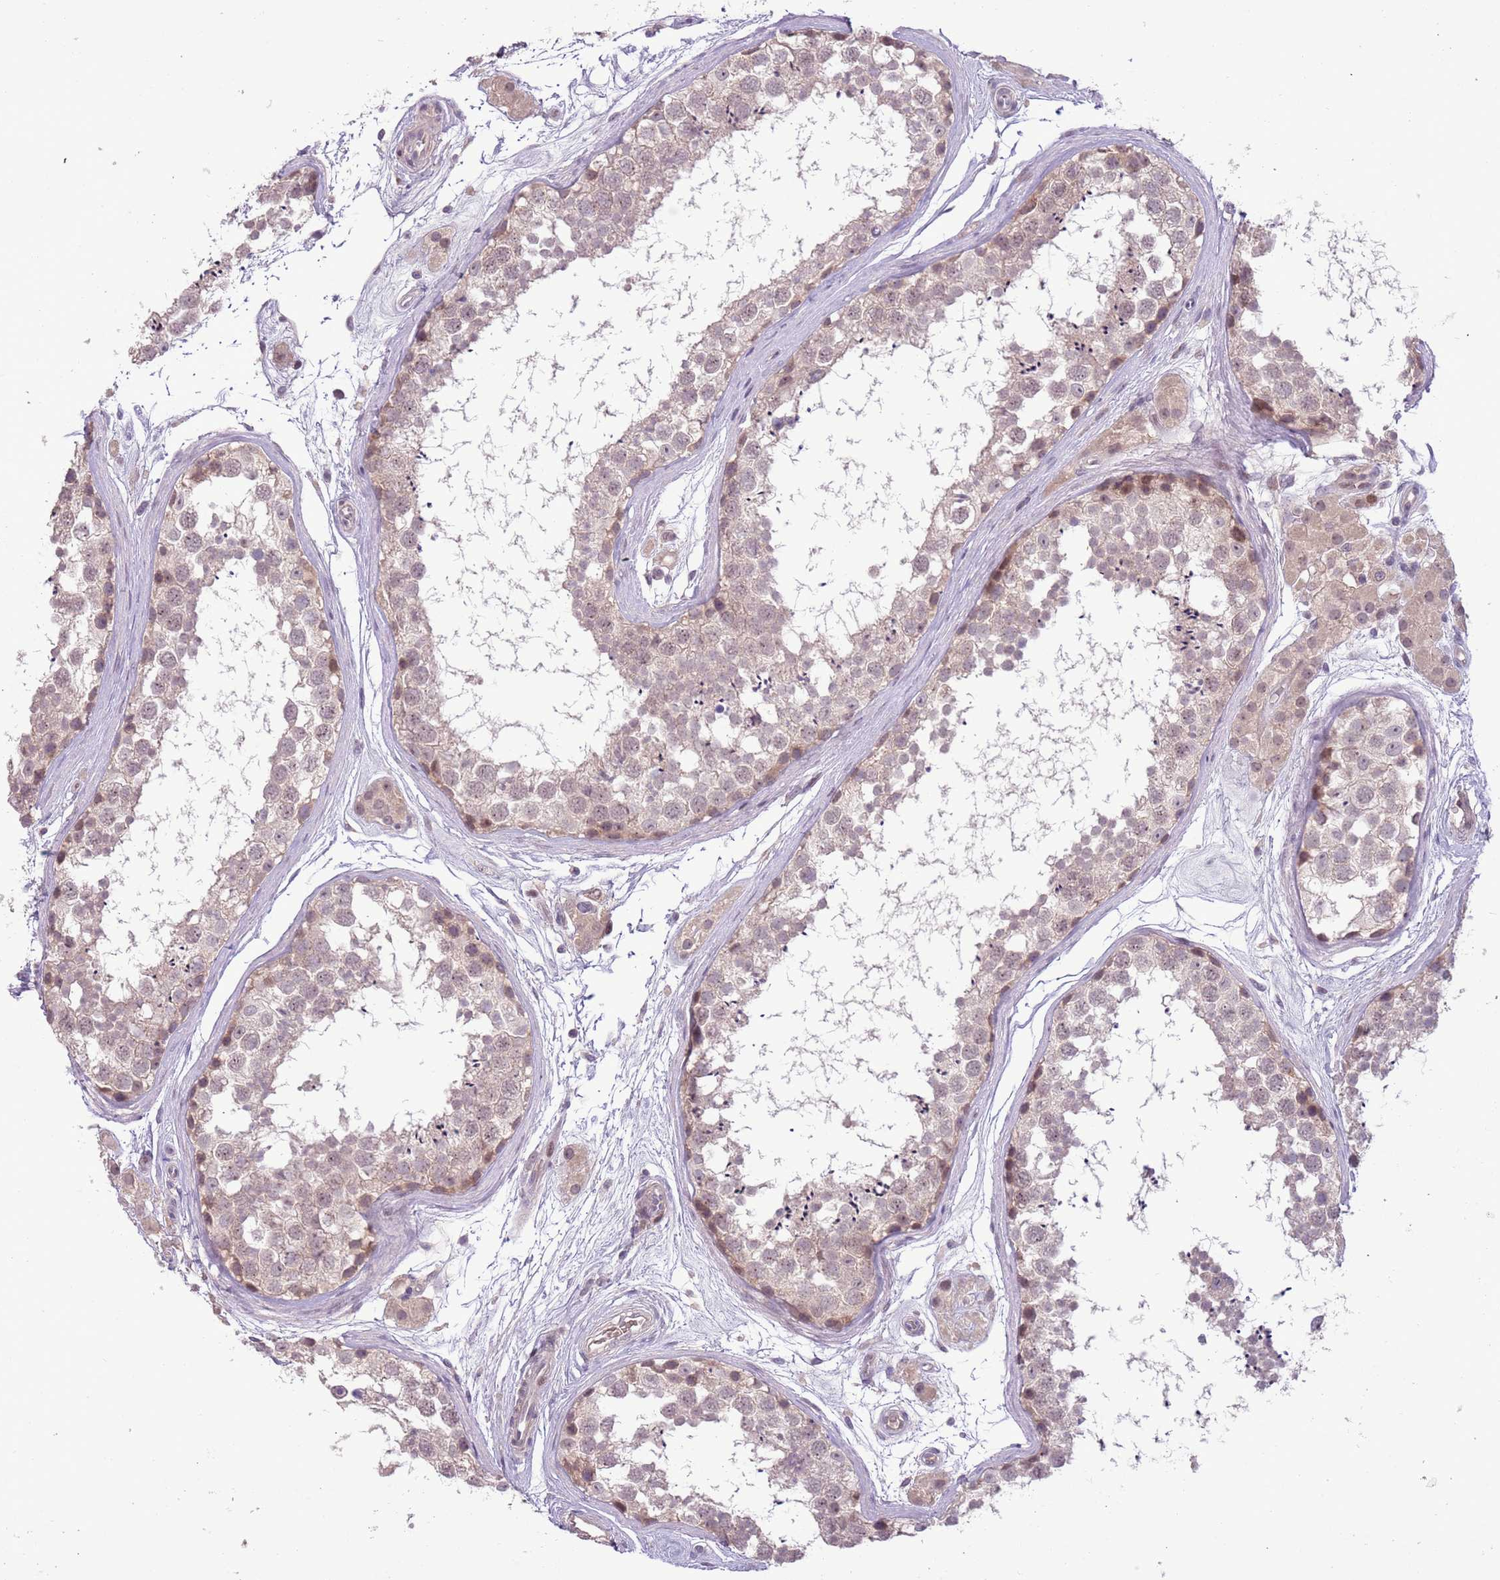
{"staining": {"intensity": "weak", "quantity": "<25%", "location": "cytoplasmic/membranous"}, "tissue": "testis", "cell_type": "Cells in seminiferous ducts", "image_type": "normal", "snomed": [{"axis": "morphology", "description": "Normal tissue, NOS"}, {"axis": "topography", "description": "Testis"}], "caption": "Immunohistochemistry of normal testis exhibits no staining in cells in seminiferous ducts. (DAB (3,3'-diaminobenzidine) immunohistochemistry, high magnification).", "gene": "SHROOM3", "patient": {"sex": "male", "age": 56}}